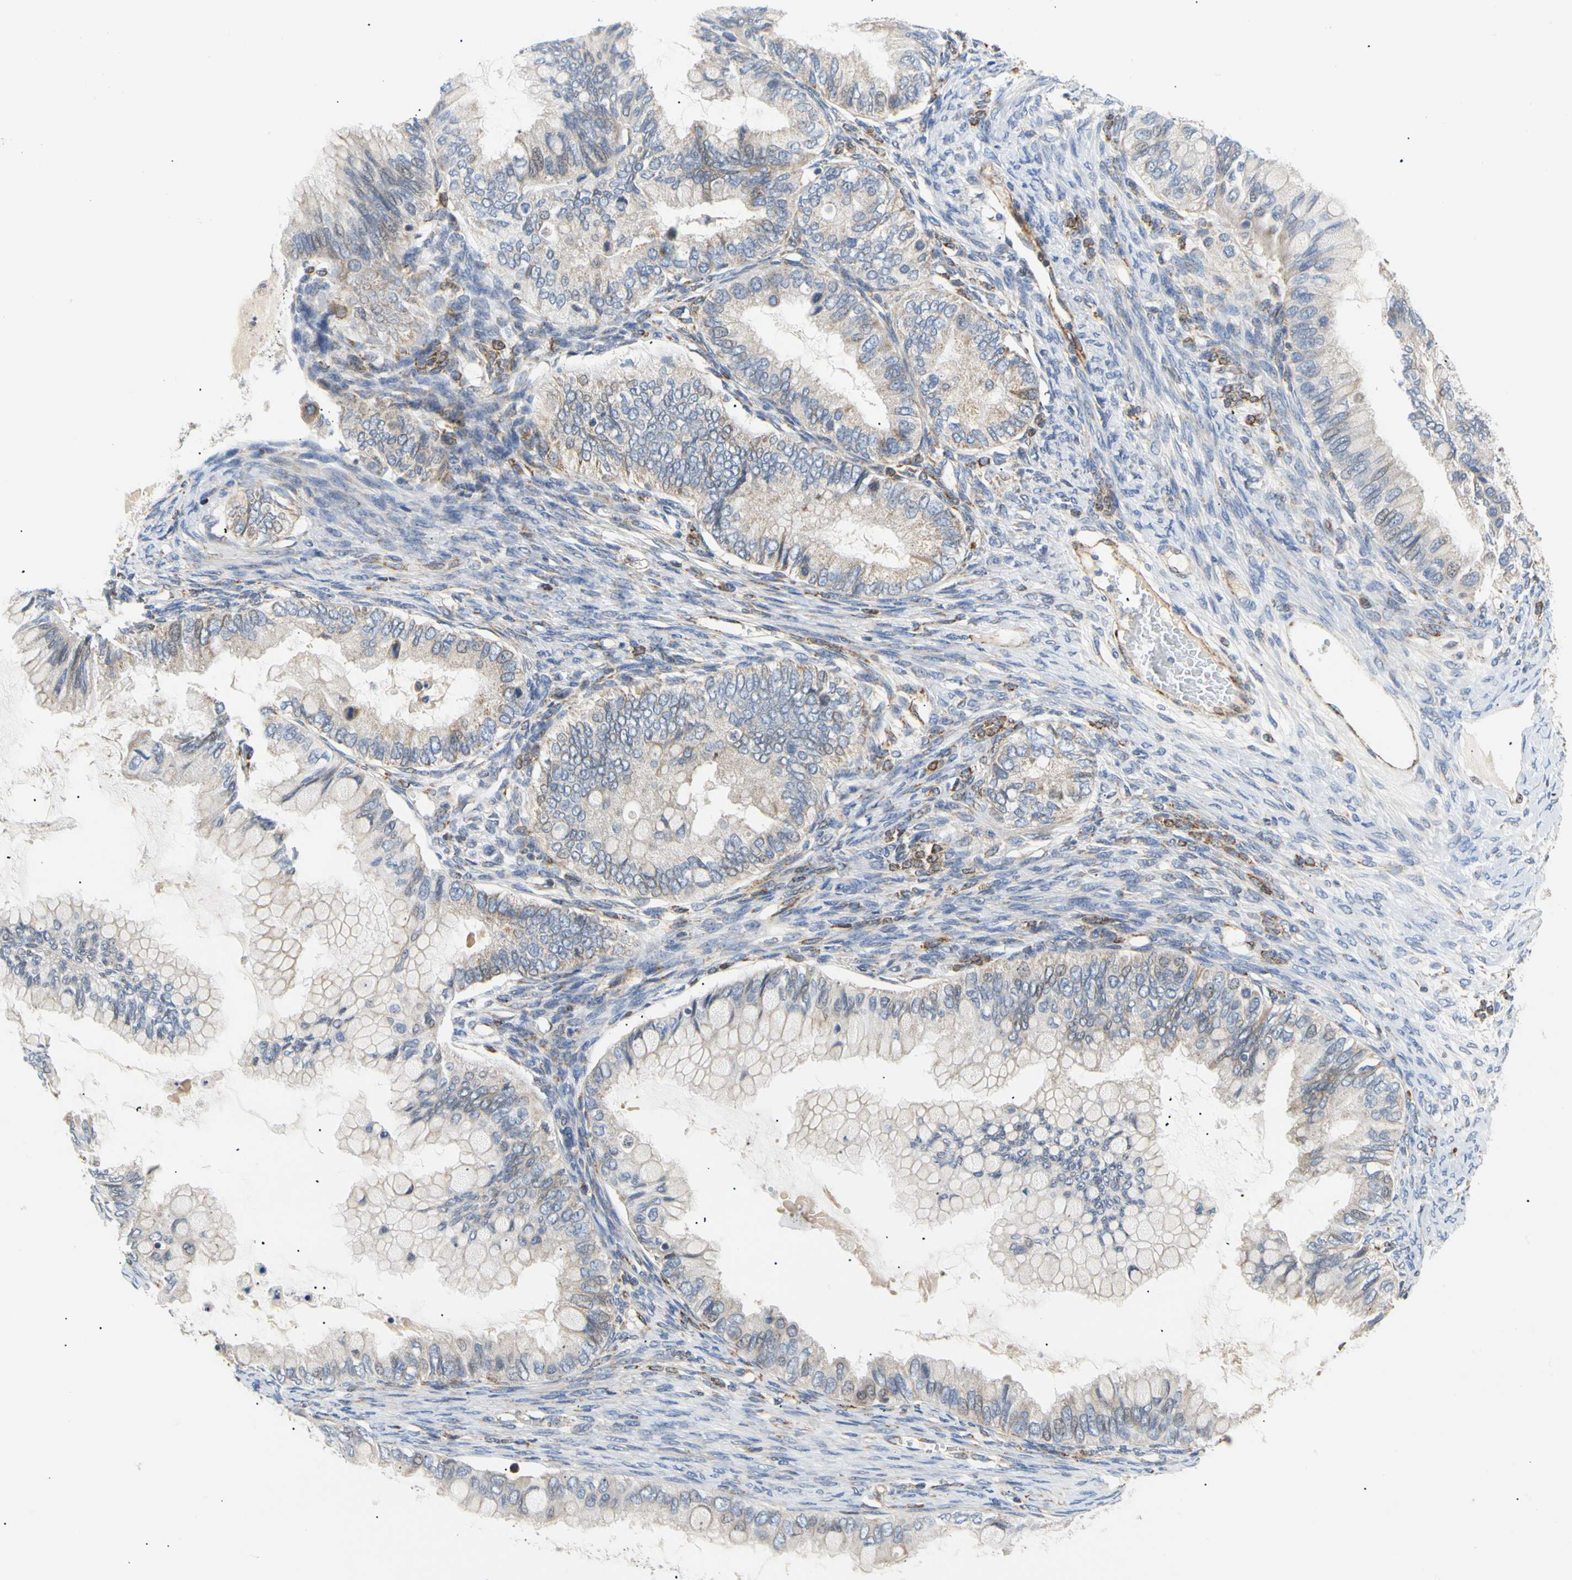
{"staining": {"intensity": "weak", "quantity": ">75%", "location": "cytoplasmic/membranous"}, "tissue": "ovarian cancer", "cell_type": "Tumor cells", "image_type": "cancer", "snomed": [{"axis": "morphology", "description": "Cystadenocarcinoma, mucinous, NOS"}, {"axis": "topography", "description": "Ovary"}], "caption": "Immunohistochemistry (IHC) of human mucinous cystadenocarcinoma (ovarian) exhibits low levels of weak cytoplasmic/membranous positivity in approximately >75% of tumor cells. (DAB IHC with brightfield microscopy, high magnification).", "gene": "ACAT1", "patient": {"sex": "female", "age": 80}}